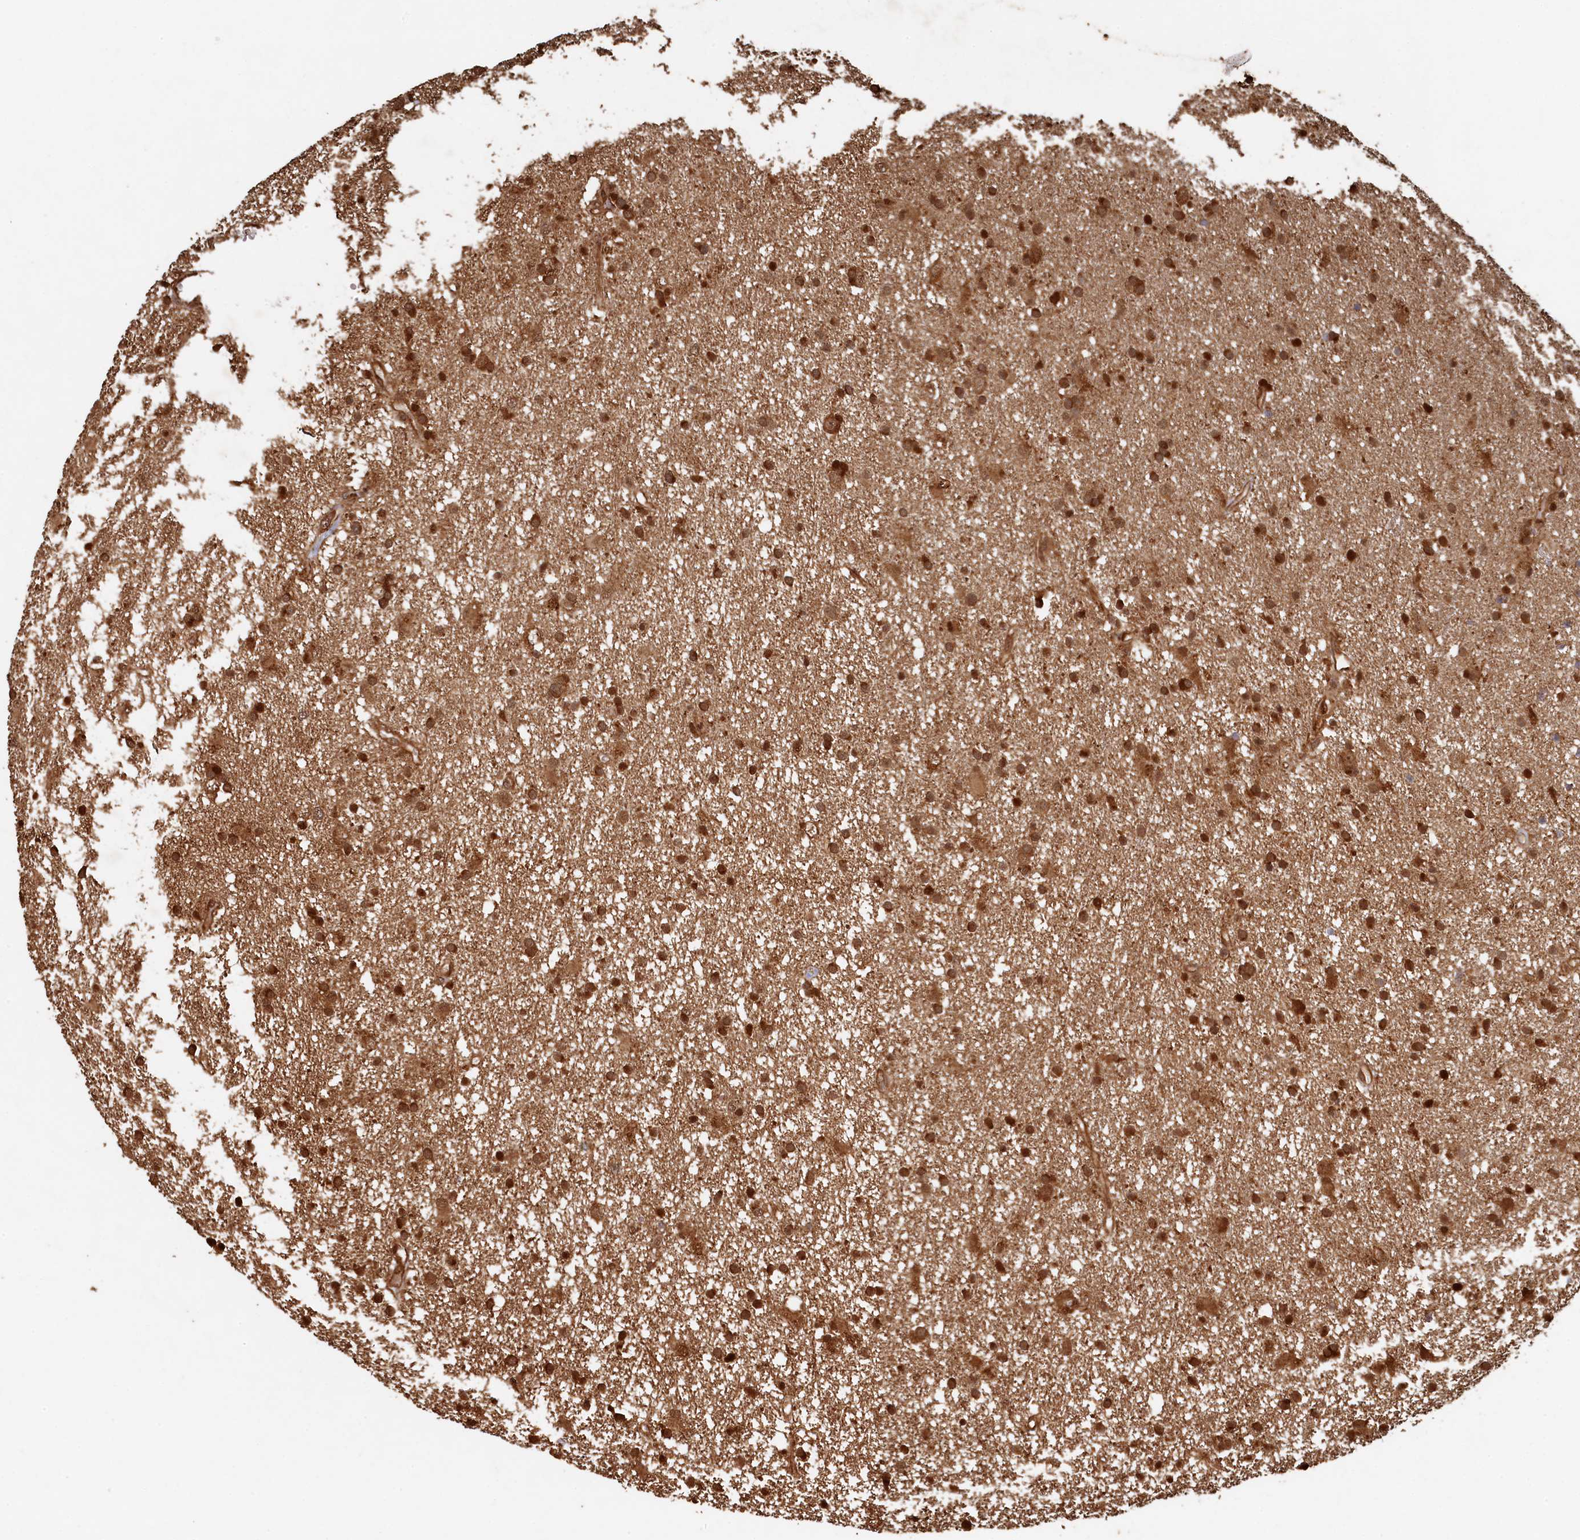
{"staining": {"intensity": "strong", "quantity": ">75%", "location": "cytoplasmic/membranous,nuclear"}, "tissue": "glioma", "cell_type": "Tumor cells", "image_type": "cancer", "snomed": [{"axis": "morphology", "description": "Glioma, malignant, High grade"}, {"axis": "topography", "description": "Brain"}], "caption": "IHC histopathology image of glioma stained for a protein (brown), which demonstrates high levels of strong cytoplasmic/membranous and nuclear positivity in approximately >75% of tumor cells.", "gene": "PIGN", "patient": {"sex": "male", "age": 77}}